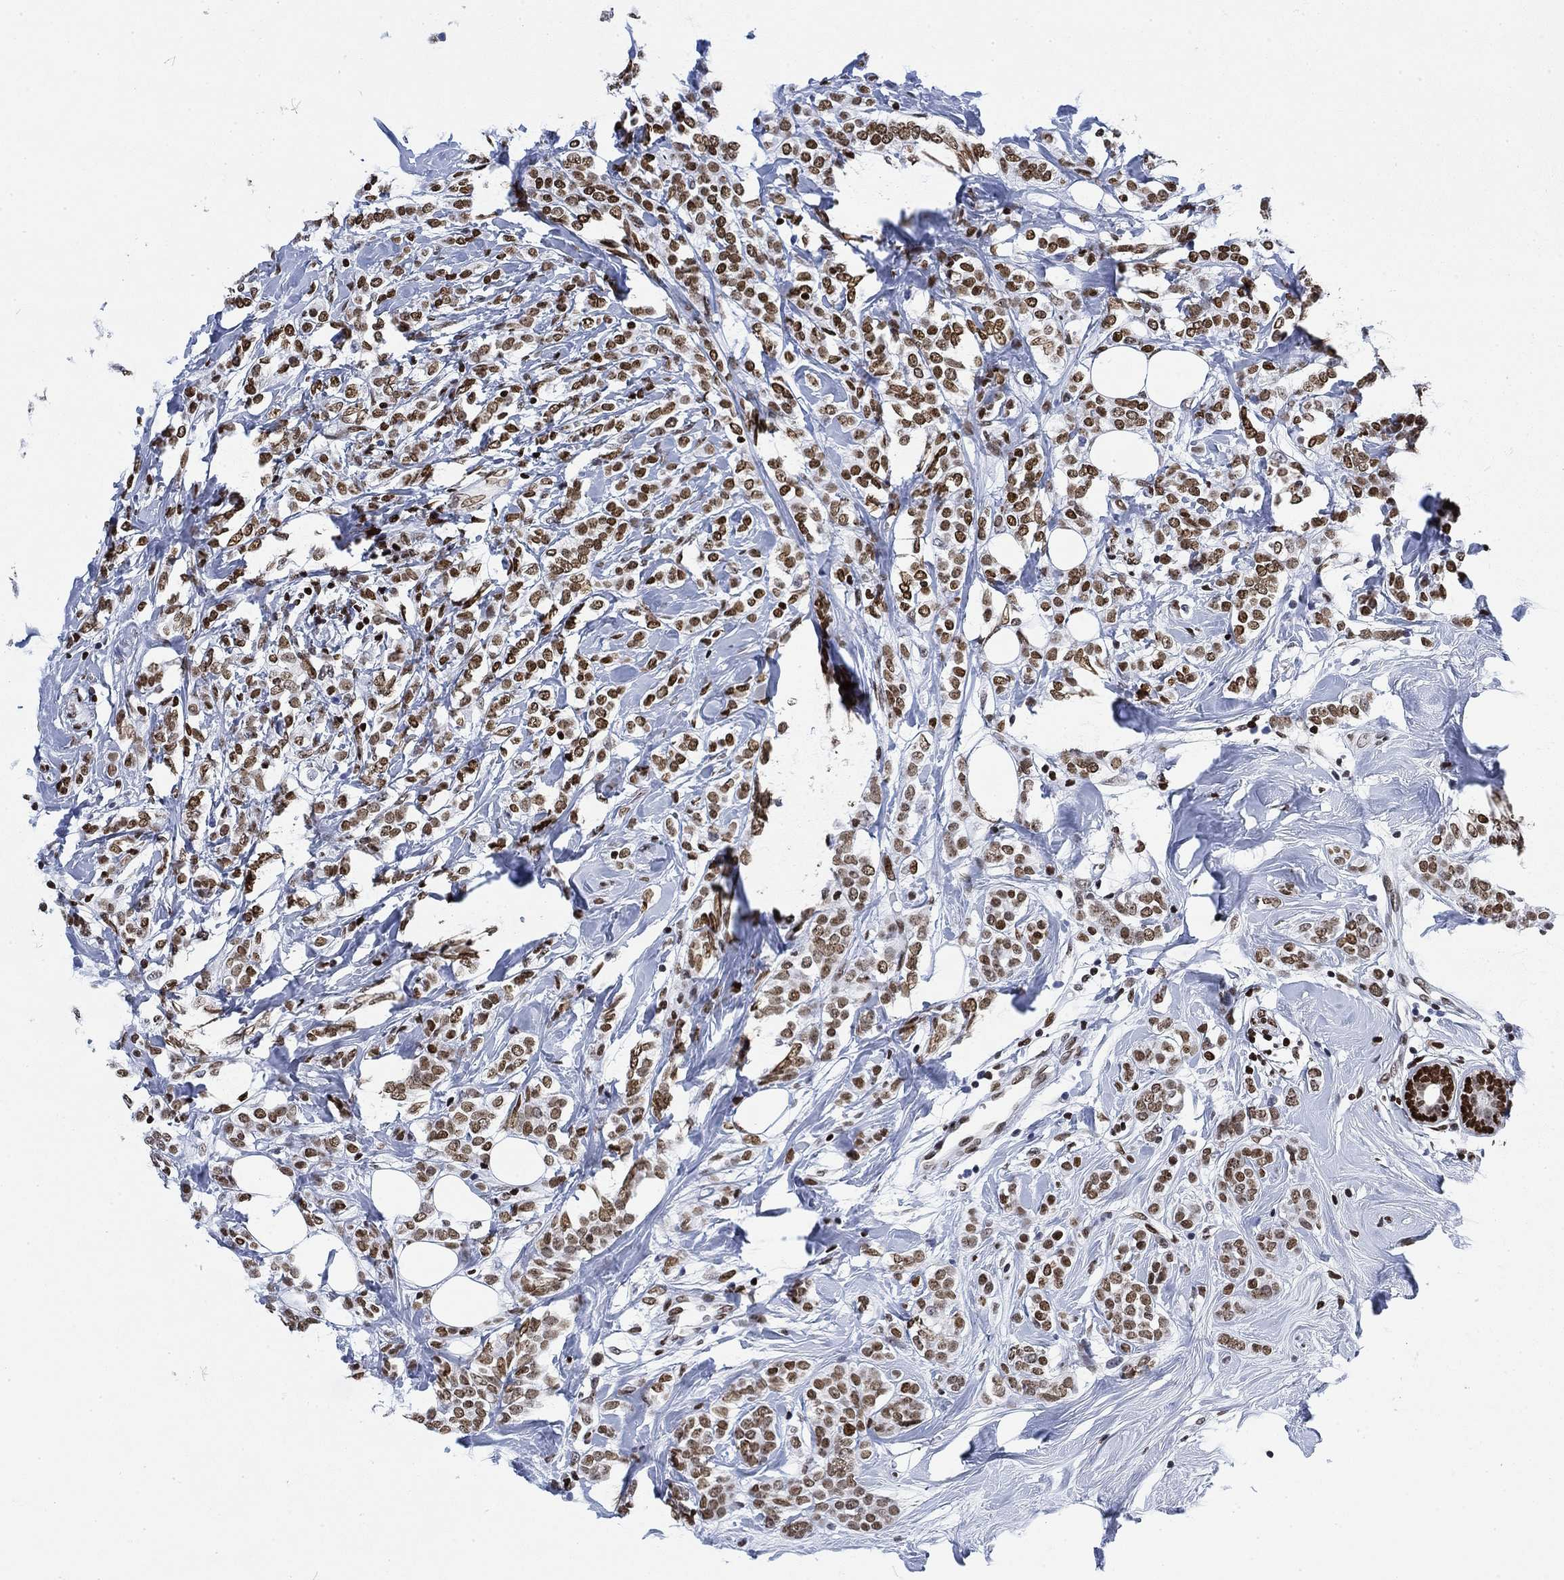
{"staining": {"intensity": "moderate", "quantity": ">75%", "location": "nuclear"}, "tissue": "breast cancer", "cell_type": "Tumor cells", "image_type": "cancer", "snomed": [{"axis": "morphology", "description": "Lobular carcinoma"}, {"axis": "topography", "description": "Breast"}], "caption": "Brown immunohistochemical staining in human breast cancer (lobular carcinoma) exhibits moderate nuclear positivity in approximately >75% of tumor cells.", "gene": "H1-10", "patient": {"sex": "female", "age": 49}}